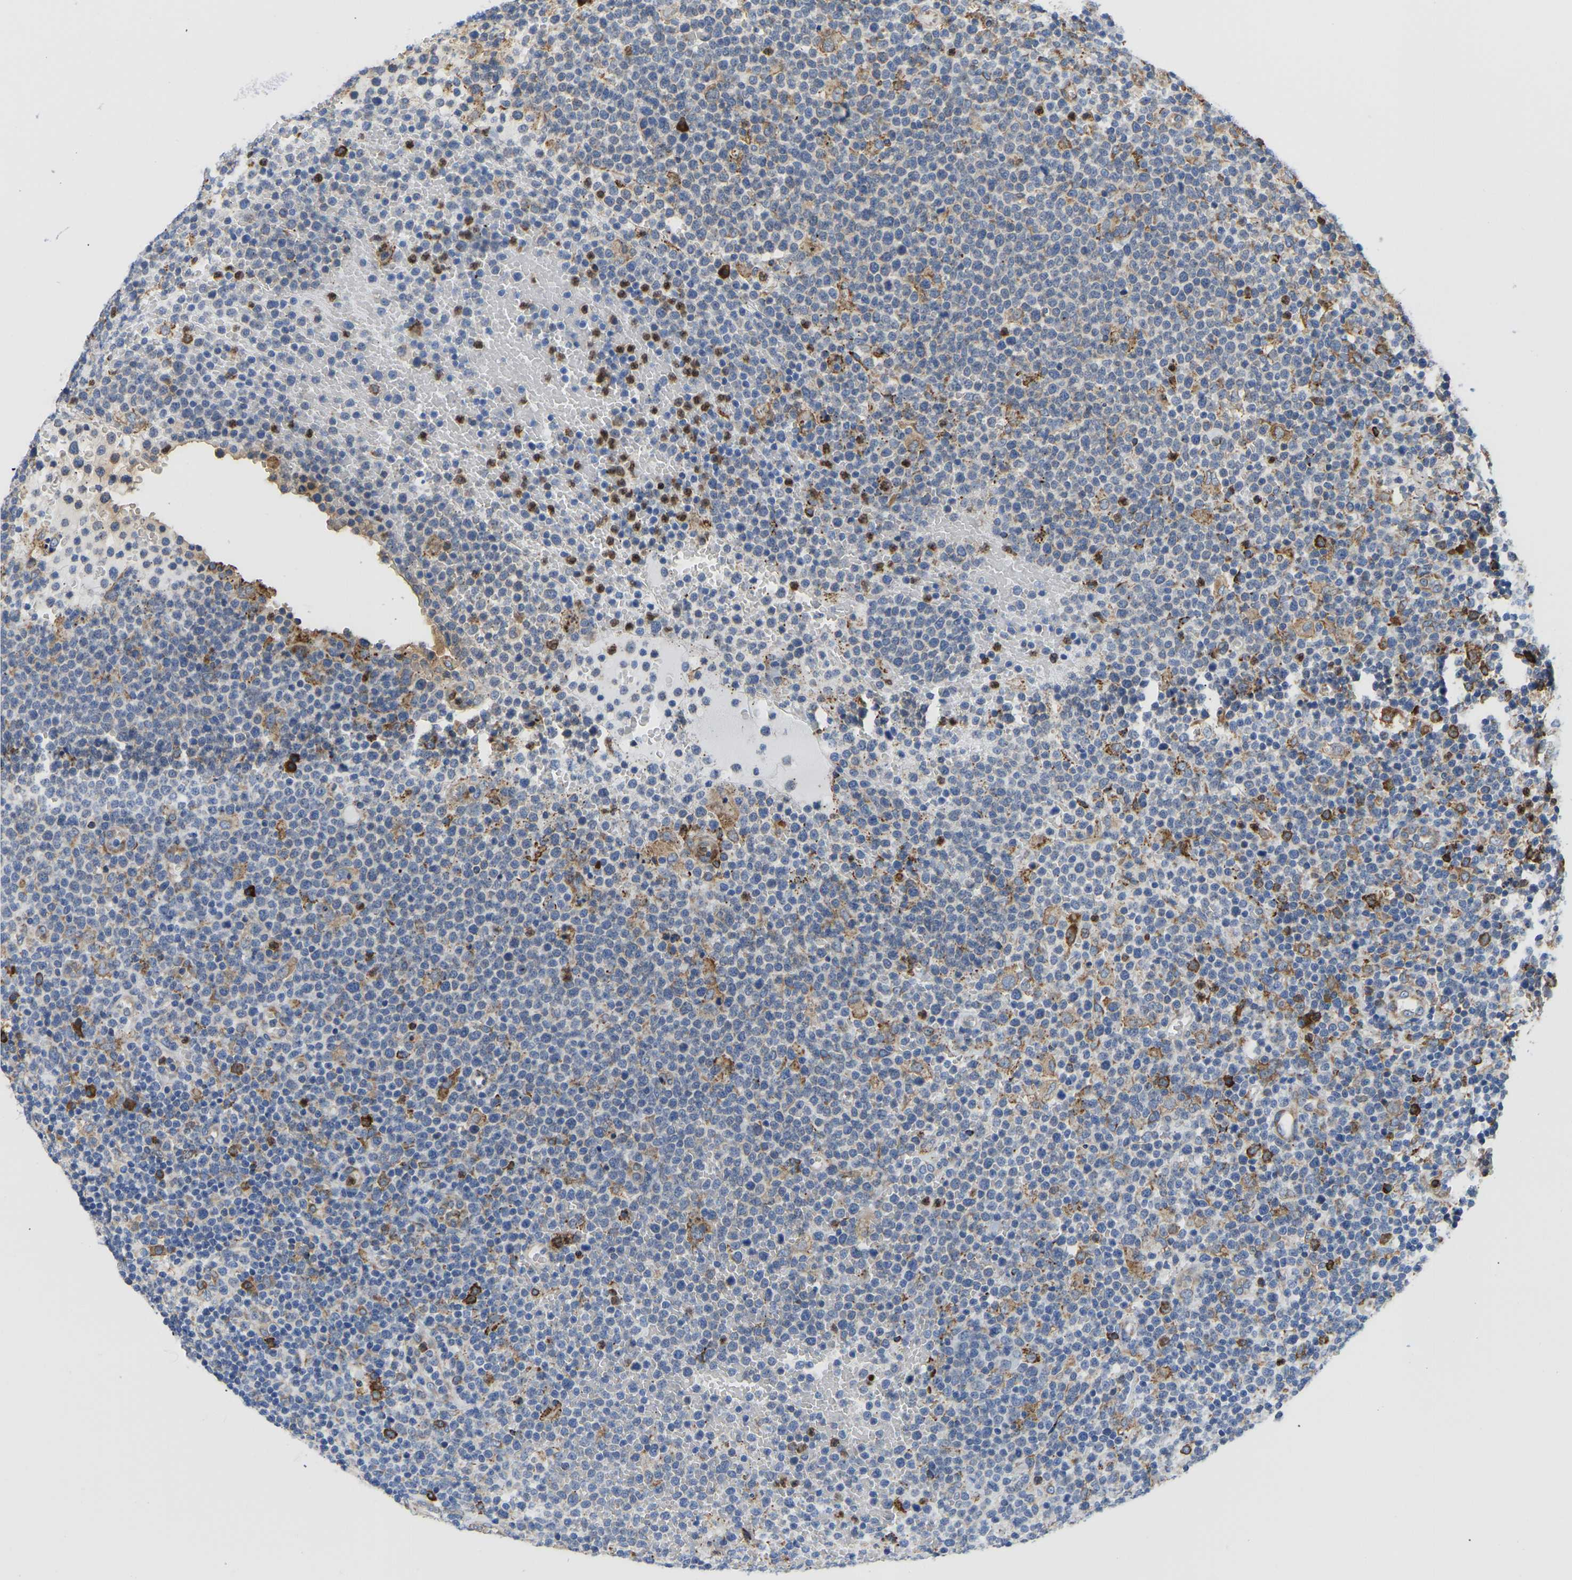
{"staining": {"intensity": "weak", "quantity": ">75%", "location": "cytoplasmic/membranous"}, "tissue": "lymphoma", "cell_type": "Tumor cells", "image_type": "cancer", "snomed": [{"axis": "morphology", "description": "Malignant lymphoma, non-Hodgkin's type, High grade"}, {"axis": "topography", "description": "Lymph node"}], "caption": "This micrograph reveals immunohistochemistry staining of human lymphoma, with low weak cytoplasmic/membranous positivity in approximately >75% of tumor cells.", "gene": "P4HB", "patient": {"sex": "male", "age": 61}}